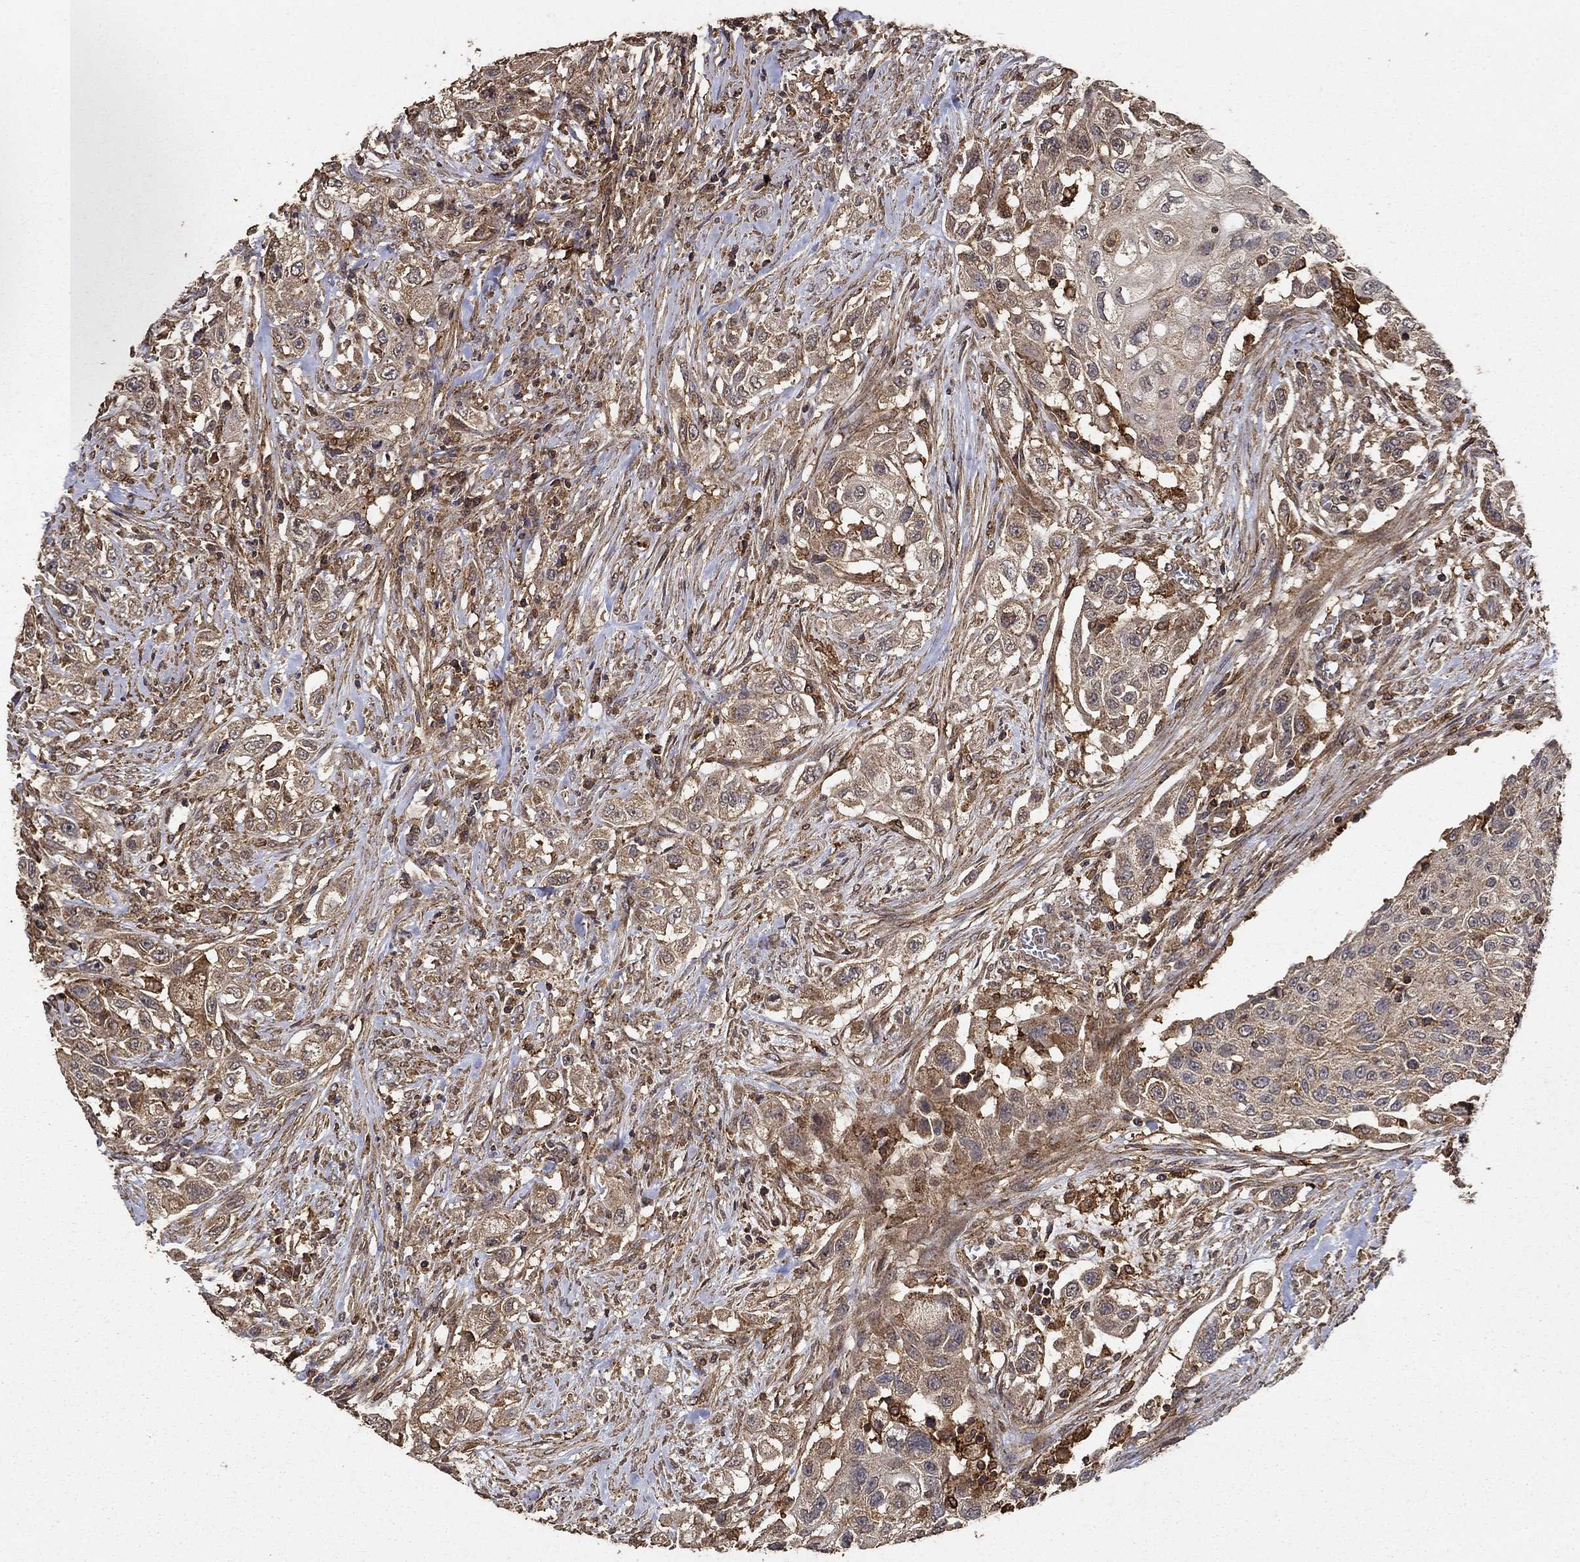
{"staining": {"intensity": "moderate", "quantity": "<25%", "location": "cytoplasmic/membranous"}, "tissue": "urothelial cancer", "cell_type": "Tumor cells", "image_type": "cancer", "snomed": [{"axis": "morphology", "description": "Urothelial carcinoma, High grade"}, {"axis": "topography", "description": "Urinary bladder"}], "caption": "High-magnification brightfield microscopy of high-grade urothelial carcinoma stained with DAB (brown) and counterstained with hematoxylin (blue). tumor cells exhibit moderate cytoplasmic/membranous positivity is present in about<25% of cells.", "gene": "IFRD1", "patient": {"sex": "female", "age": 56}}